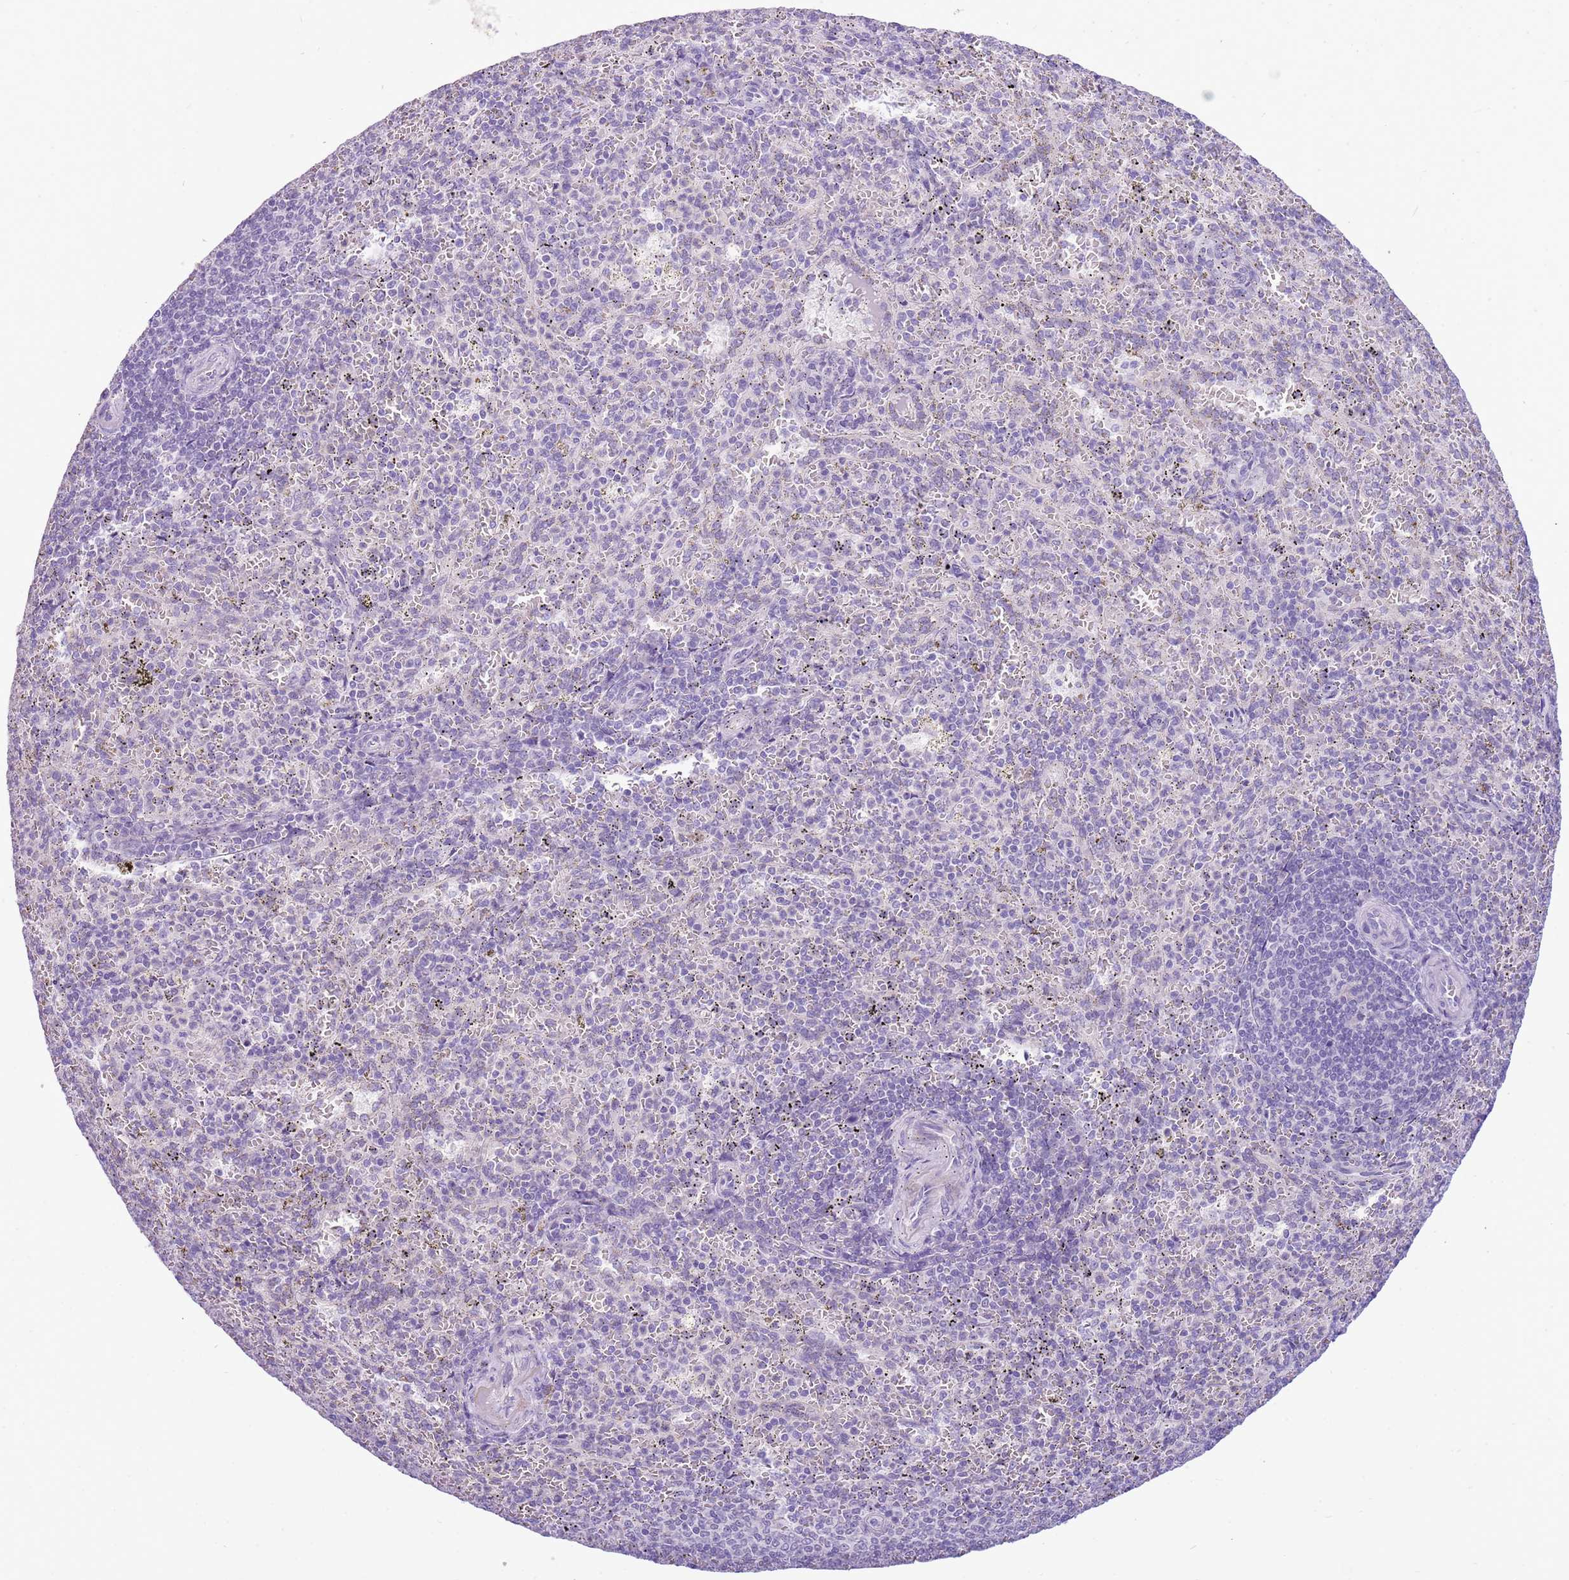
{"staining": {"intensity": "negative", "quantity": "none", "location": "none"}, "tissue": "spleen", "cell_type": "Cells in red pulp", "image_type": "normal", "snomed": [{"axis": "morphology", "description": "Normal tissue, NOS"}, {"axis": "topography", "description": "Spleen"}], "caption": "High power microscopy image of an immunohistochemistry (IHC) micrograph of normal spleen, revealing no significant staining in cells in red pulp. (DAB immunohistochemistry (IHC), high magnification).", "gene": "FAM120C", "patient": {"sex": "female", "age": 21}}